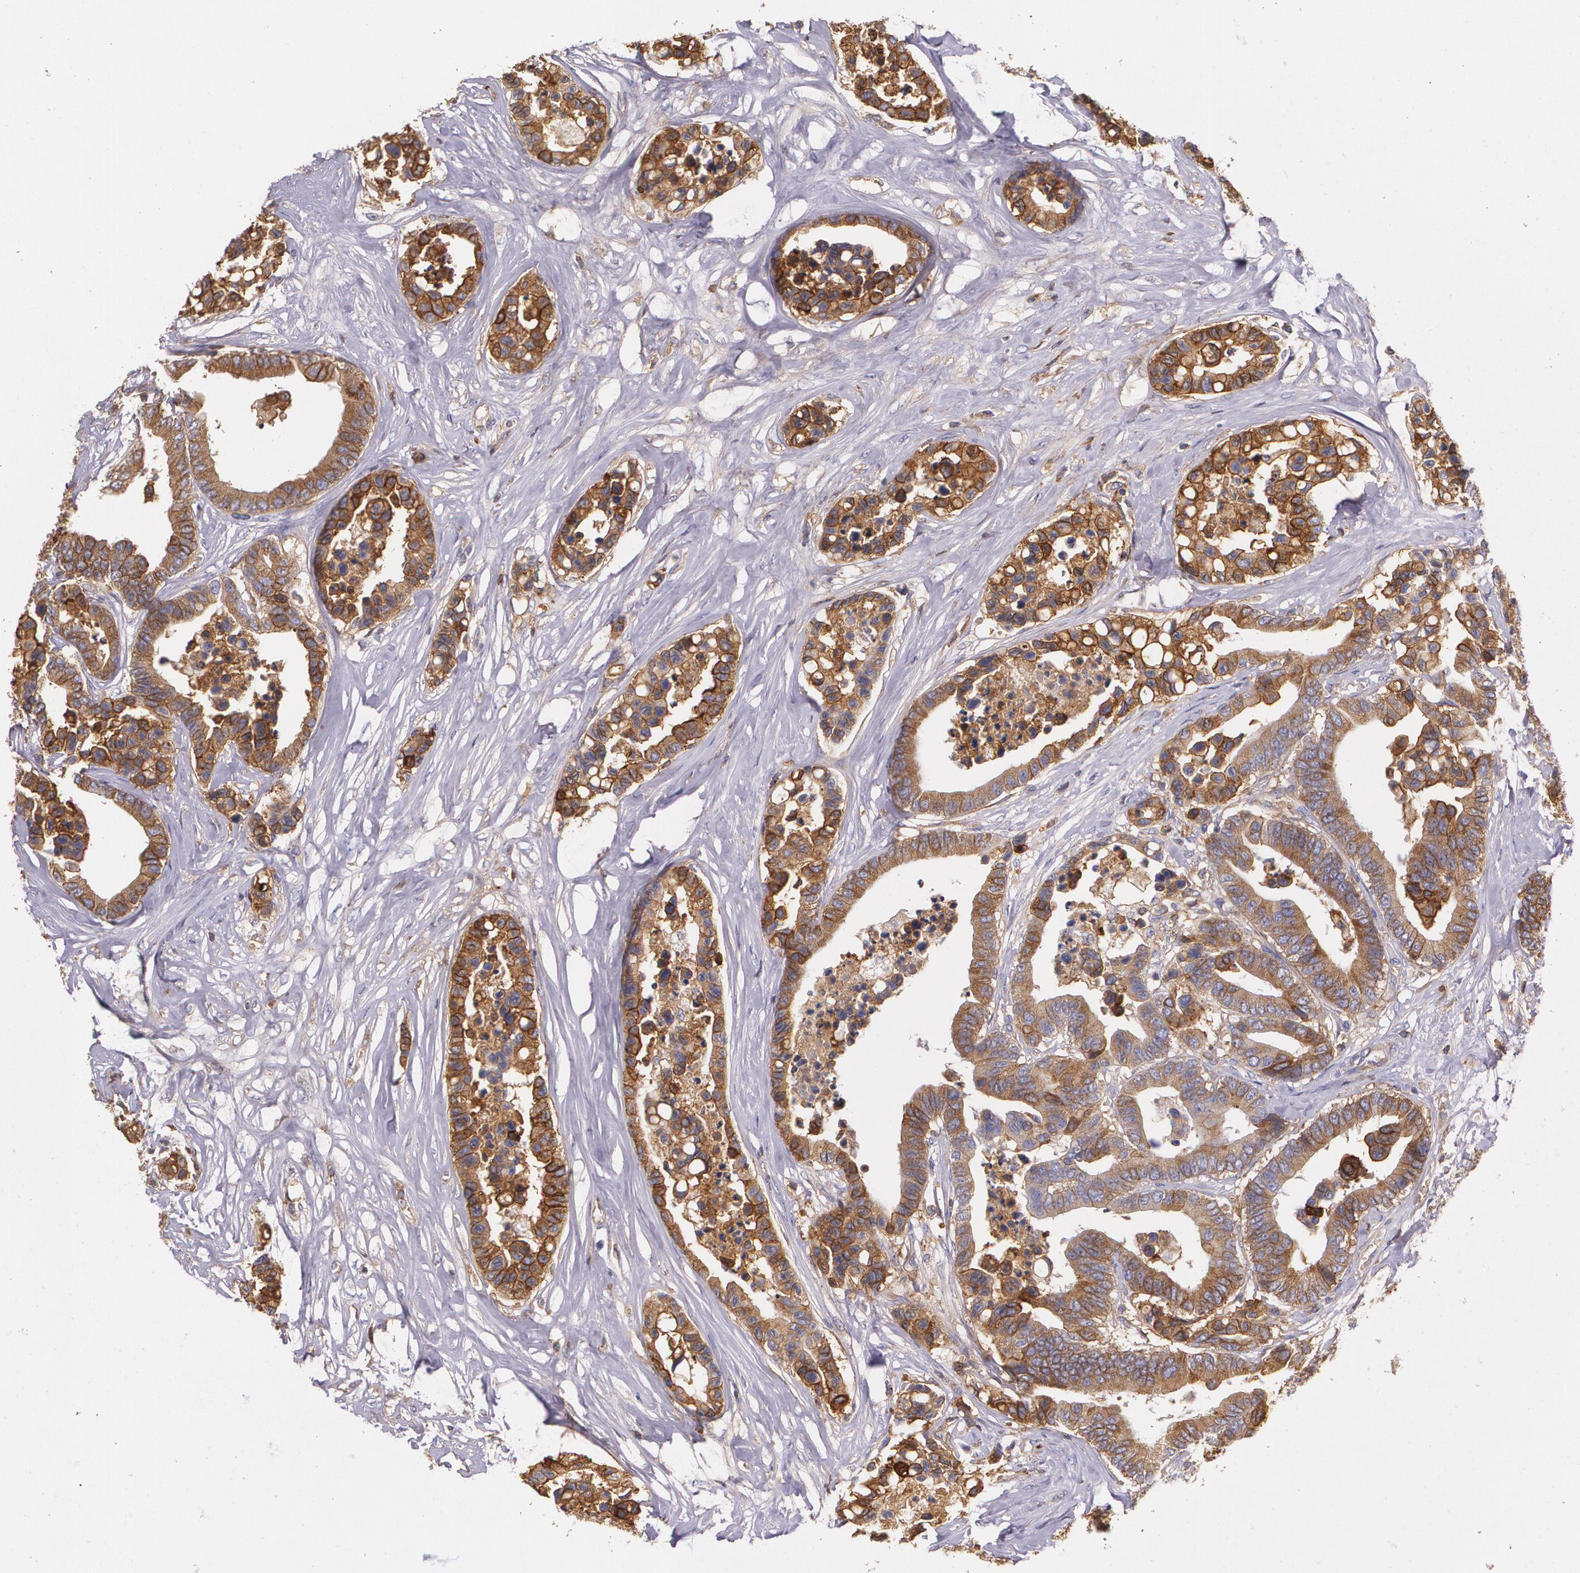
{"staining": {"intensity": "moderate", "quantity": ">75%", "location": "cytoplasmic/membranous"}, "tissue": "colorectal cancer", "cell_type": "Tumor cells", "image_type": "cancer", "snomed": [{"axis": "morphology", "description": "Adenocarcinoma, NOS"}, {"axis": "topography", "description": "Colon"}], "caption": "The image exhibits immunohistochemical staining of adenocarcinoma (colorectal). There is moderate cytoplasmic/membranous expression is seen in about >75% of tumor cells.", "gene": "B2M", "patient": {"sex": "male", "age": 82}}